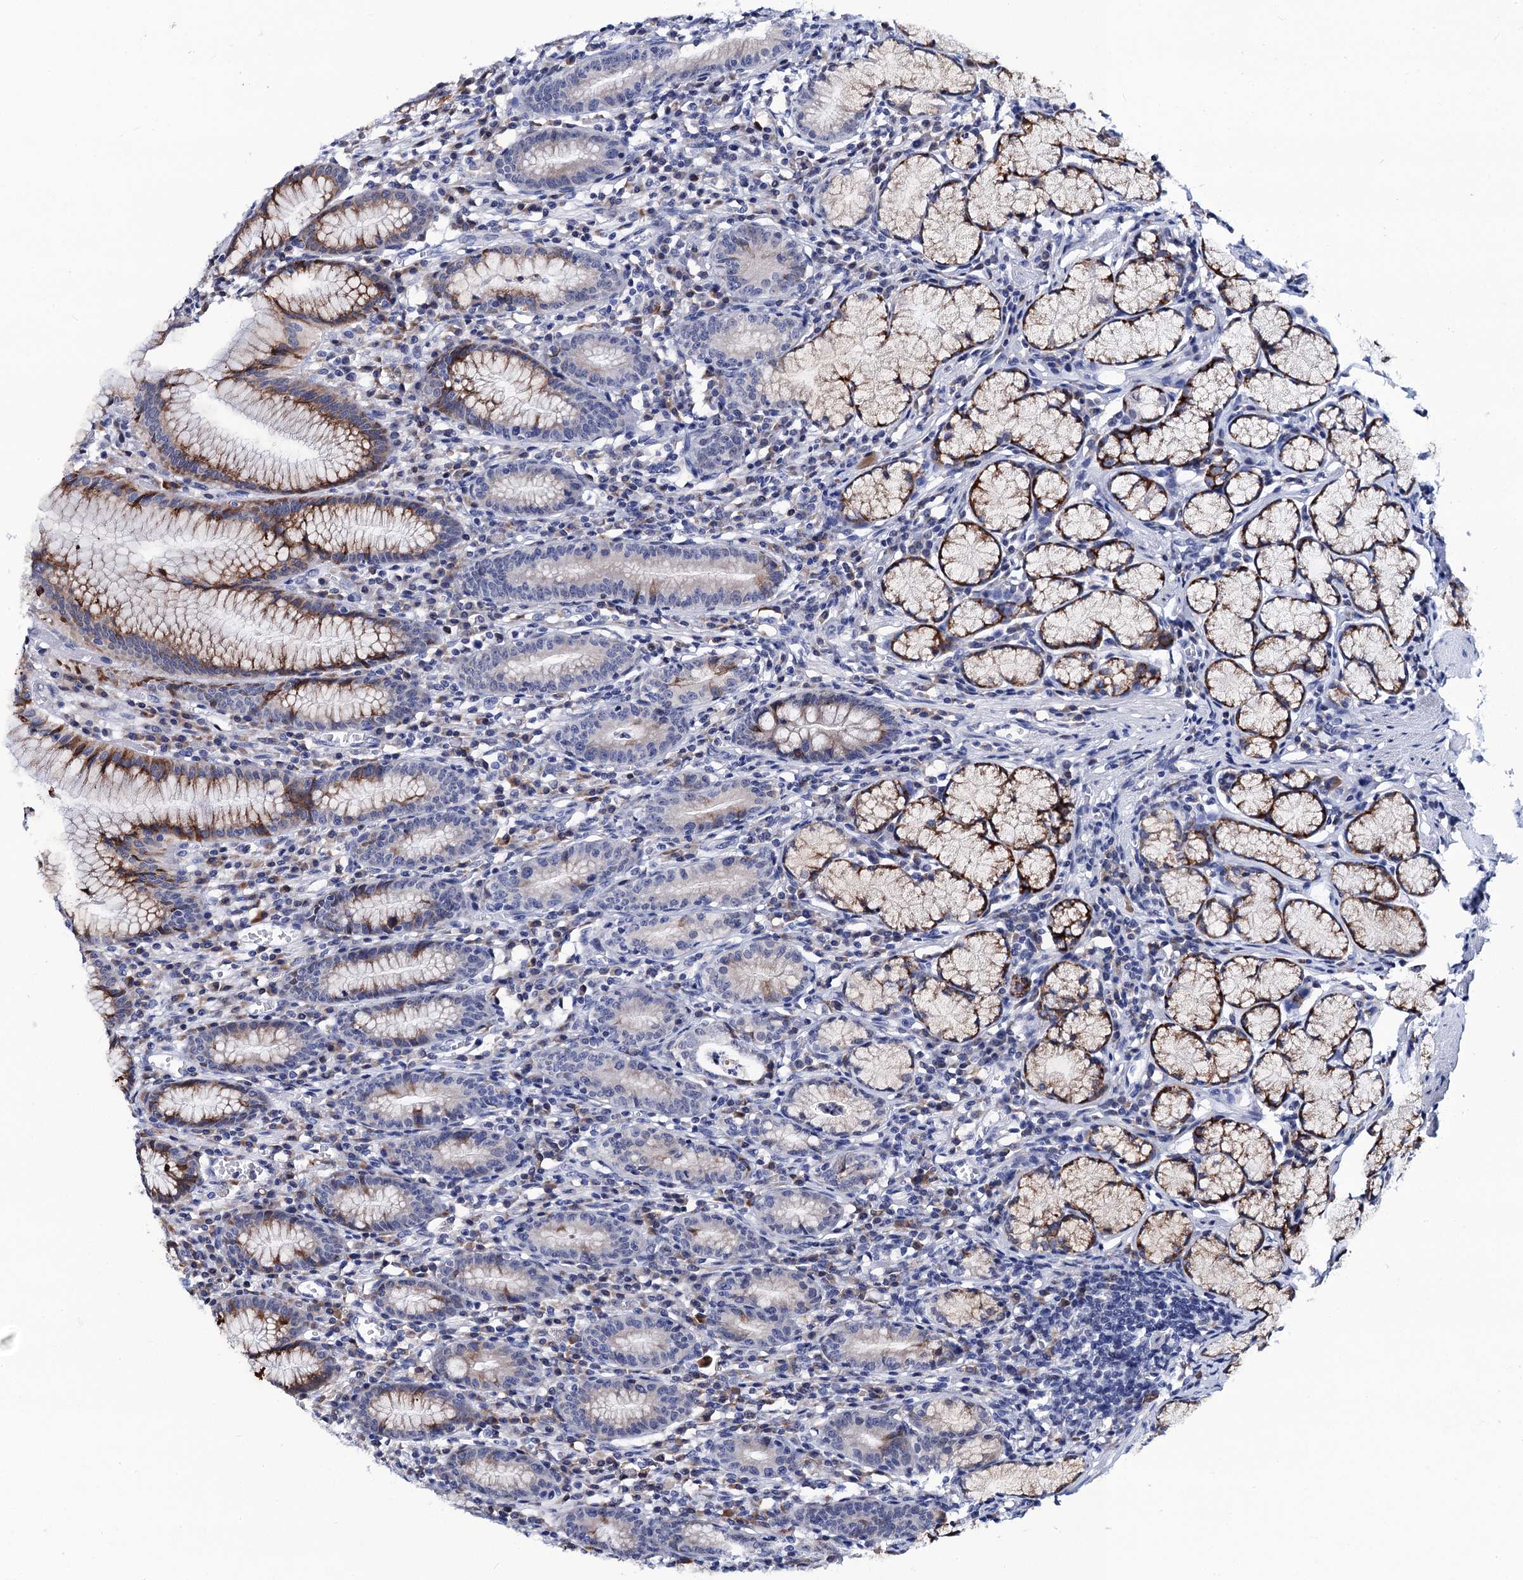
{"staining": {"intensity": "moderate", "quantity": "25%-75%", "location": "cytoplasmic/membranous"}, "tissue": "stomach", "cell_type": "Glandular cells", "image_type": "normal", "snomed": [{"axis": "morphology", "description": "Normal tissue, NOS"}, {"axis": "topography", "description": "Stomach"}], "caption": "Immunohistochemistry photomicrograph of normal stomach stained for a protein (brown), which reveals medium levels of moderate cytoplasmic/membranous positivity in approximately 25%-75% of glandular cells.", "gene": "SLC7A10", "patient": {"sex": "male", "age": 55}}